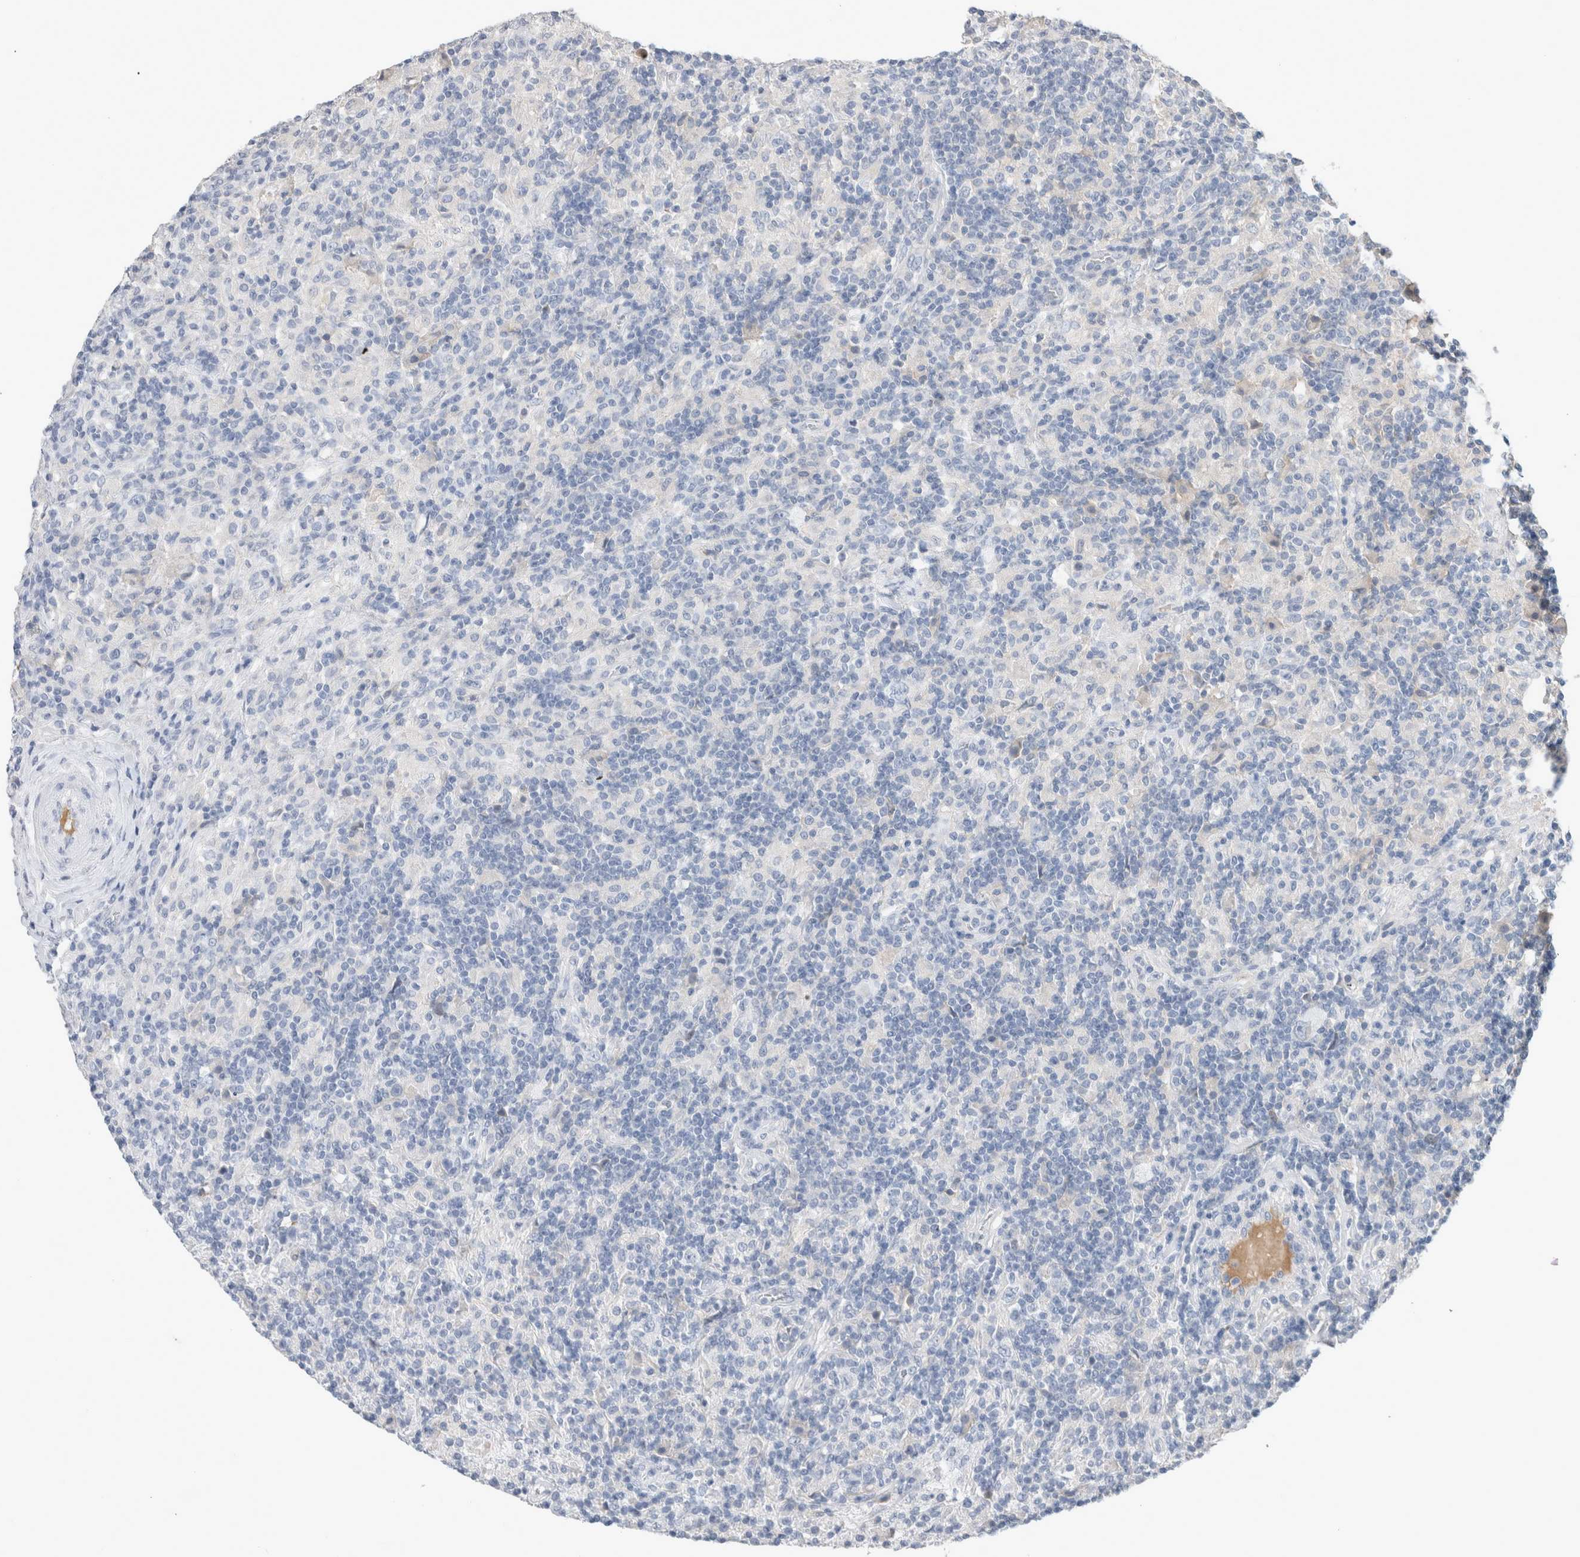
{"staining": {"intensity": "negative", "quantity": "none", "location": "none"}, "tissue": "lymphoma", "cell_type": "Tumor cells", "image_type": "cancer", "snomed": [{"axis": "morphology", "description": "Hodgkin's disease, NOS"}, {"axis": "topography", "description": "Lymph node"}], "caption": "A histopathology image of Hodgkin's disease stained for a protein displays no brown staining in tumor cells. (Stains: DAB (3,3'-diaminobenzidine) IHC with hematoxylin counter stain, Microscopy: brightfield microscopy at high magnification).", "gene": "SCGB1A1", "patient": {"sex": "male", "age": 70}}